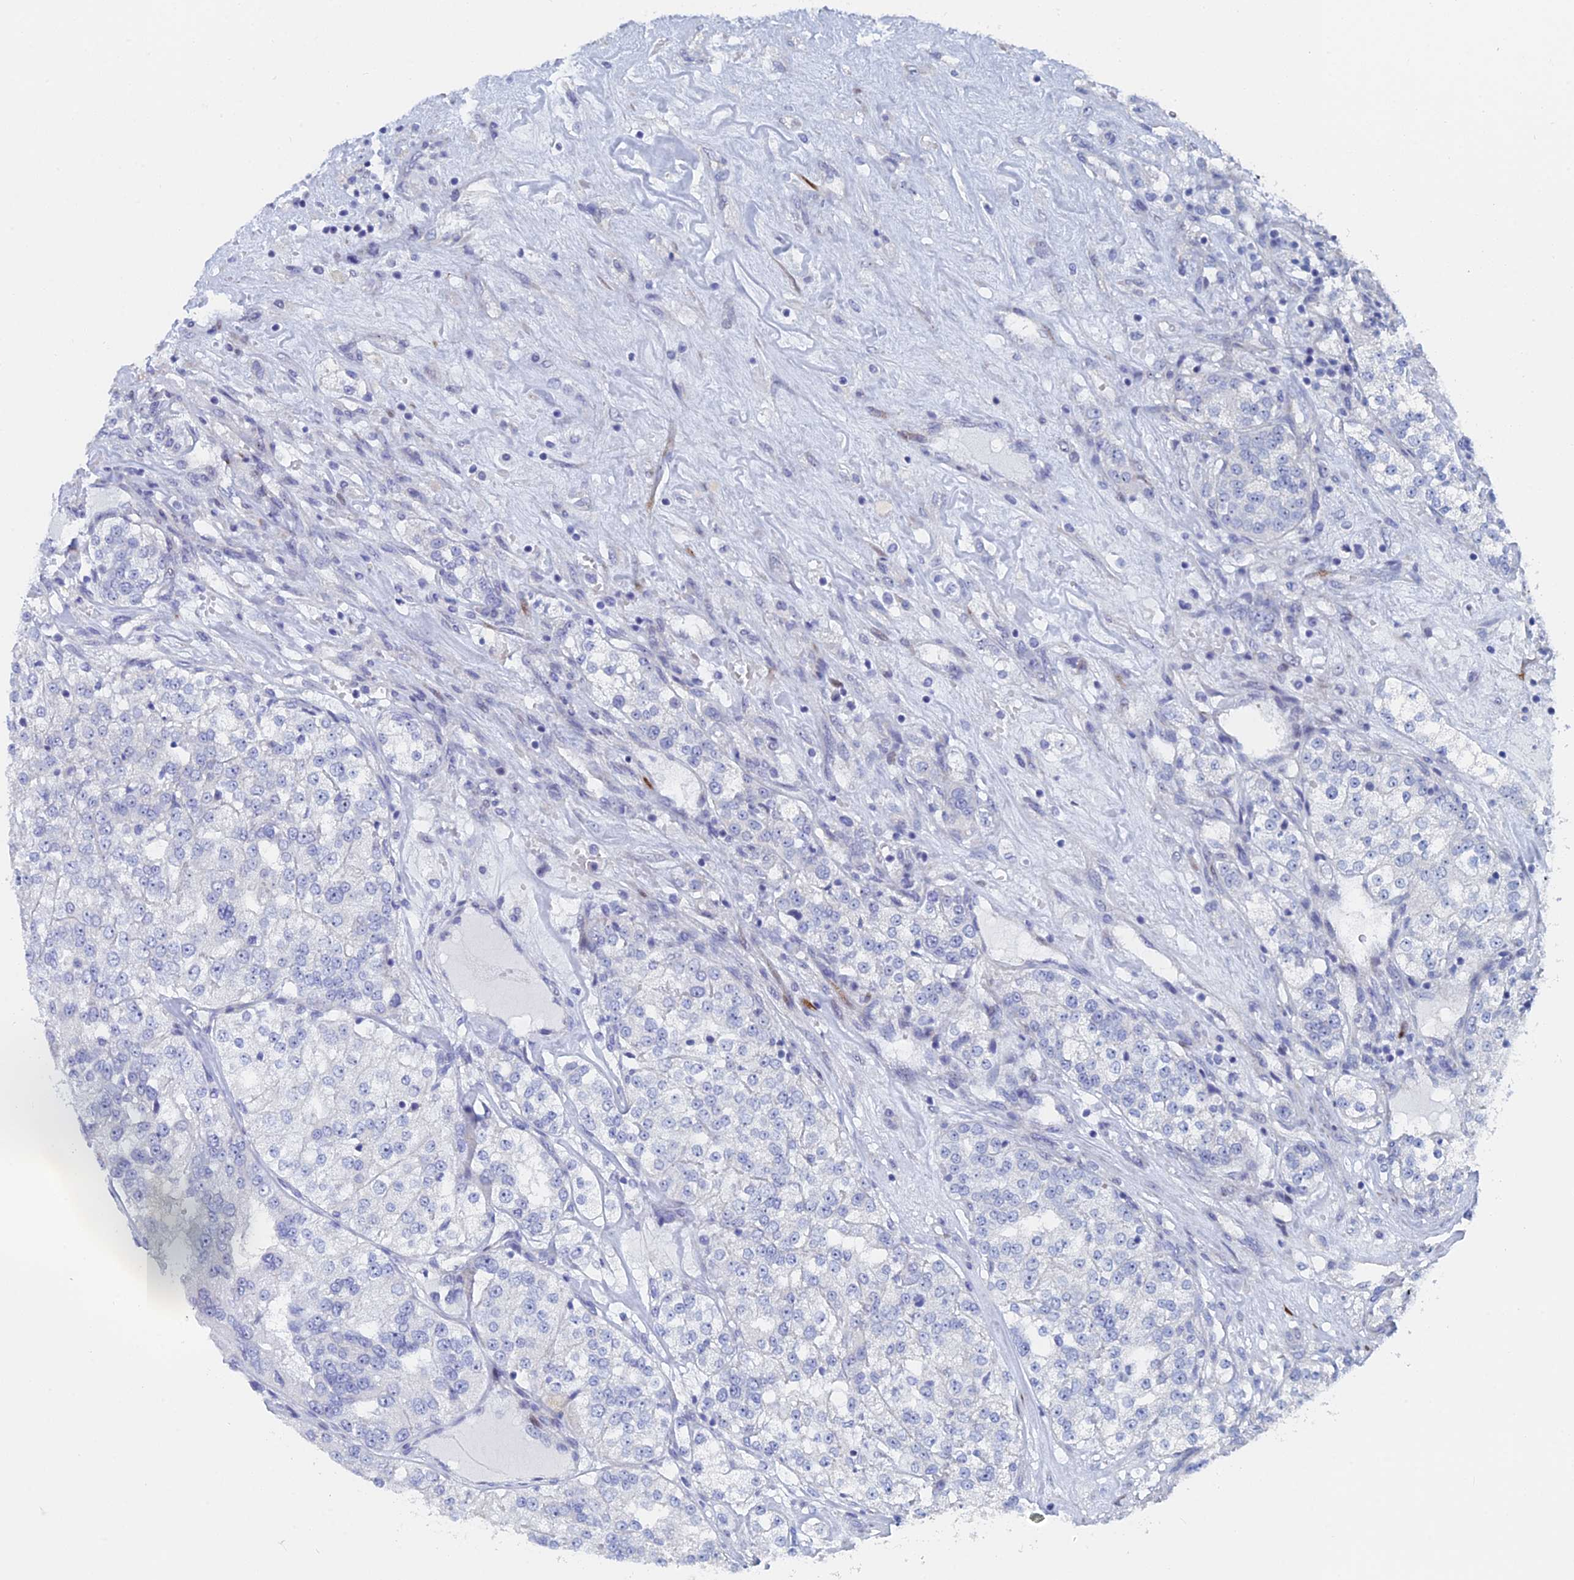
{"staining": {"intensity": "negative", "quantity": "none", "location": "none"}, "tissue": "renal cancer", "cell_type": "Tumor cells", "image_type": "cancer", "snomed": [{"axis": "morphology", "description": "Adenocarcinoma, NOS"}, {"axis": "topography", "description": "Kidney"}], "caption": "IHC of renal cancer (adenocarcinoma) displays no expression in tumor cells. (DAB (3,3'-diaminobenzidine) IHC with hematoxylin counter stain).", "gene": "DRGX", "patient": {"sex": "female", "age": 63}}